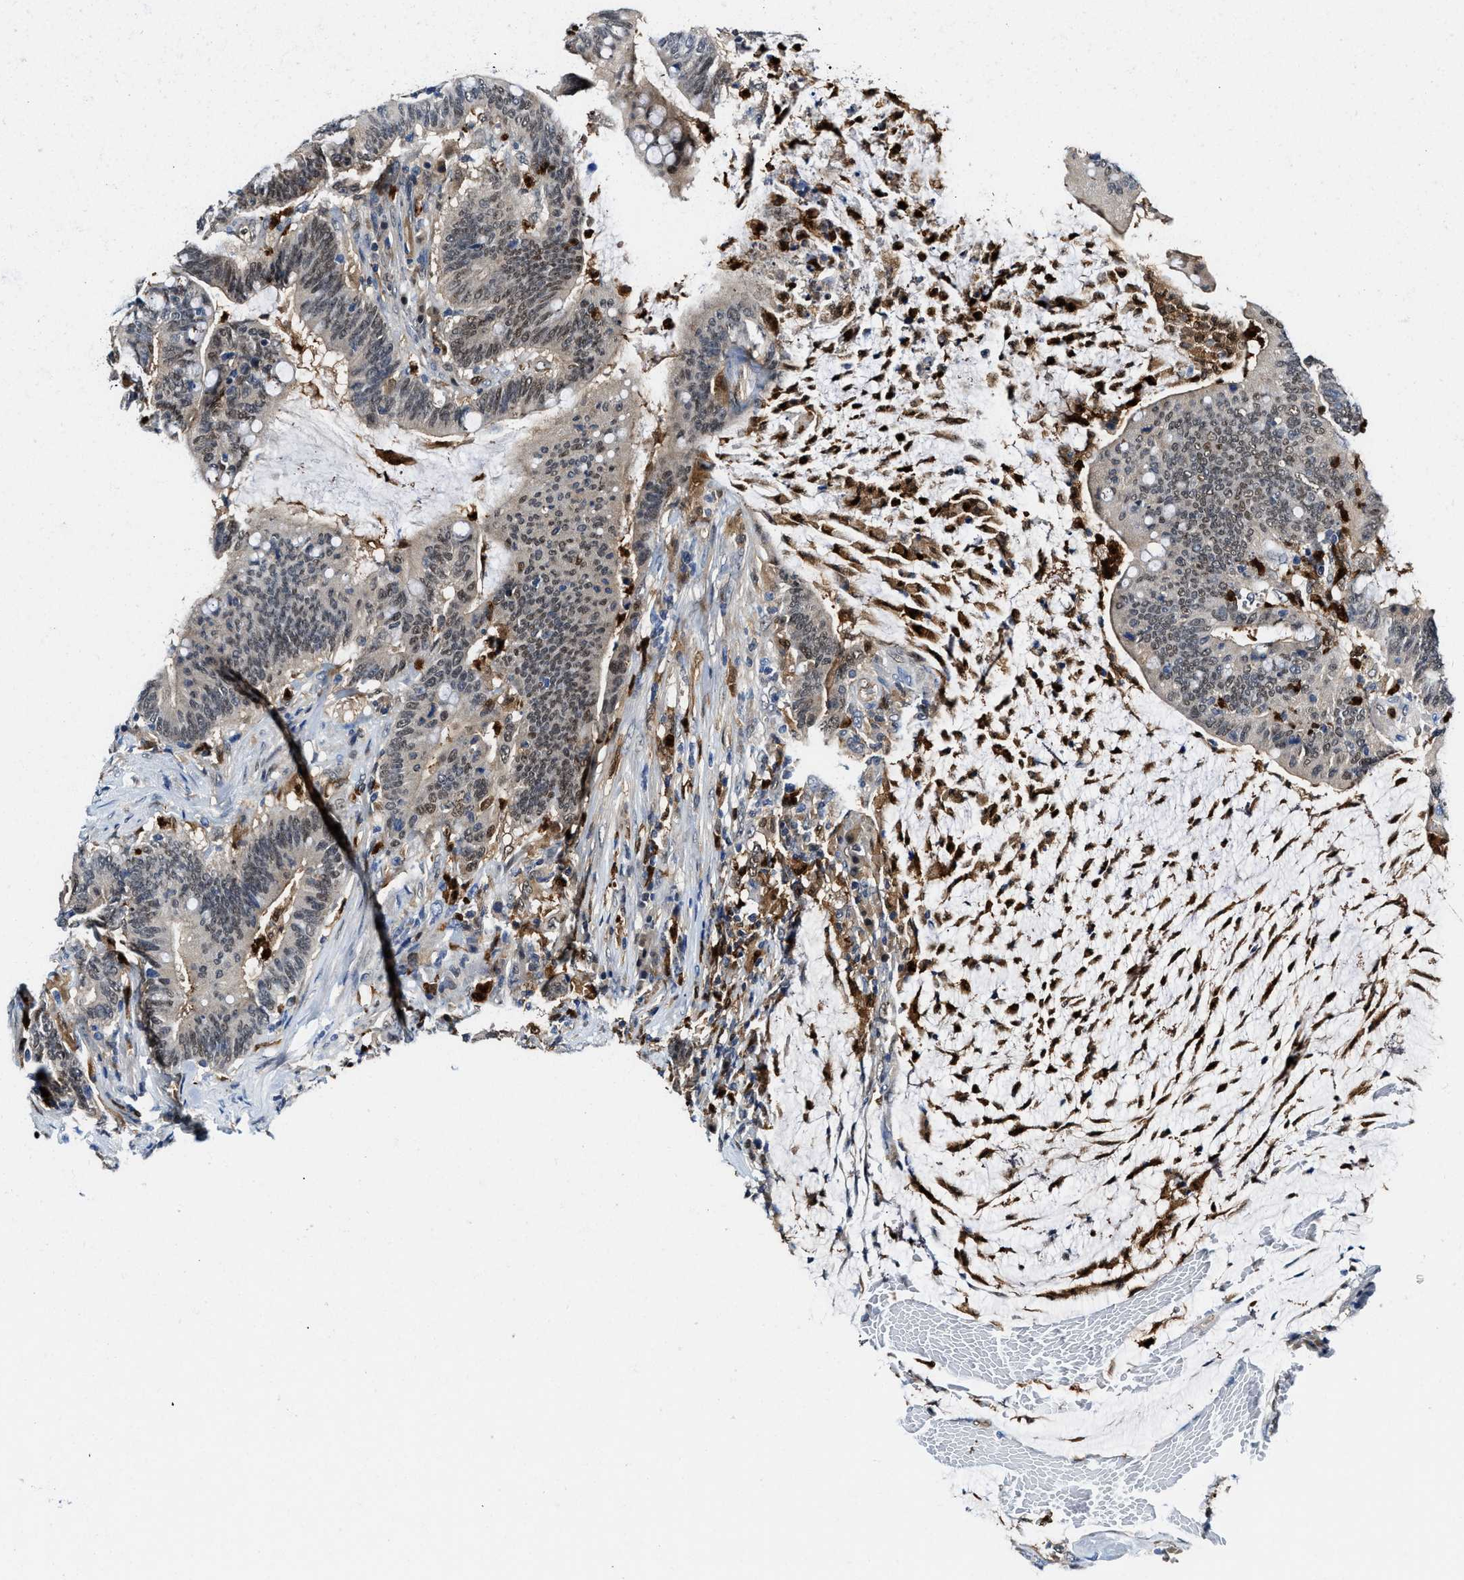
{"staining": {"intensity": "weak", "quantity": "25%-75%", "location": "nuclear"}, "tissue": "colorectal cancer", "cell_type": "Tumor cells", "image_type": "cancer", "snomed": [{"axis": "morphology", "description": "Normal tissue, NOS"}, {"axis": "morphology", "description": "Adenocarcinoma, NOS"}, {"axis": "topography", "description": "Colon"}], "caption": "Weak nuclear staining for a protein is appreciated in approximately 25%-75% of tumor cells of colorectal cancer using IHC.", "gene": "LTA4H", "patient": {"sex": "female", "age": 66}}